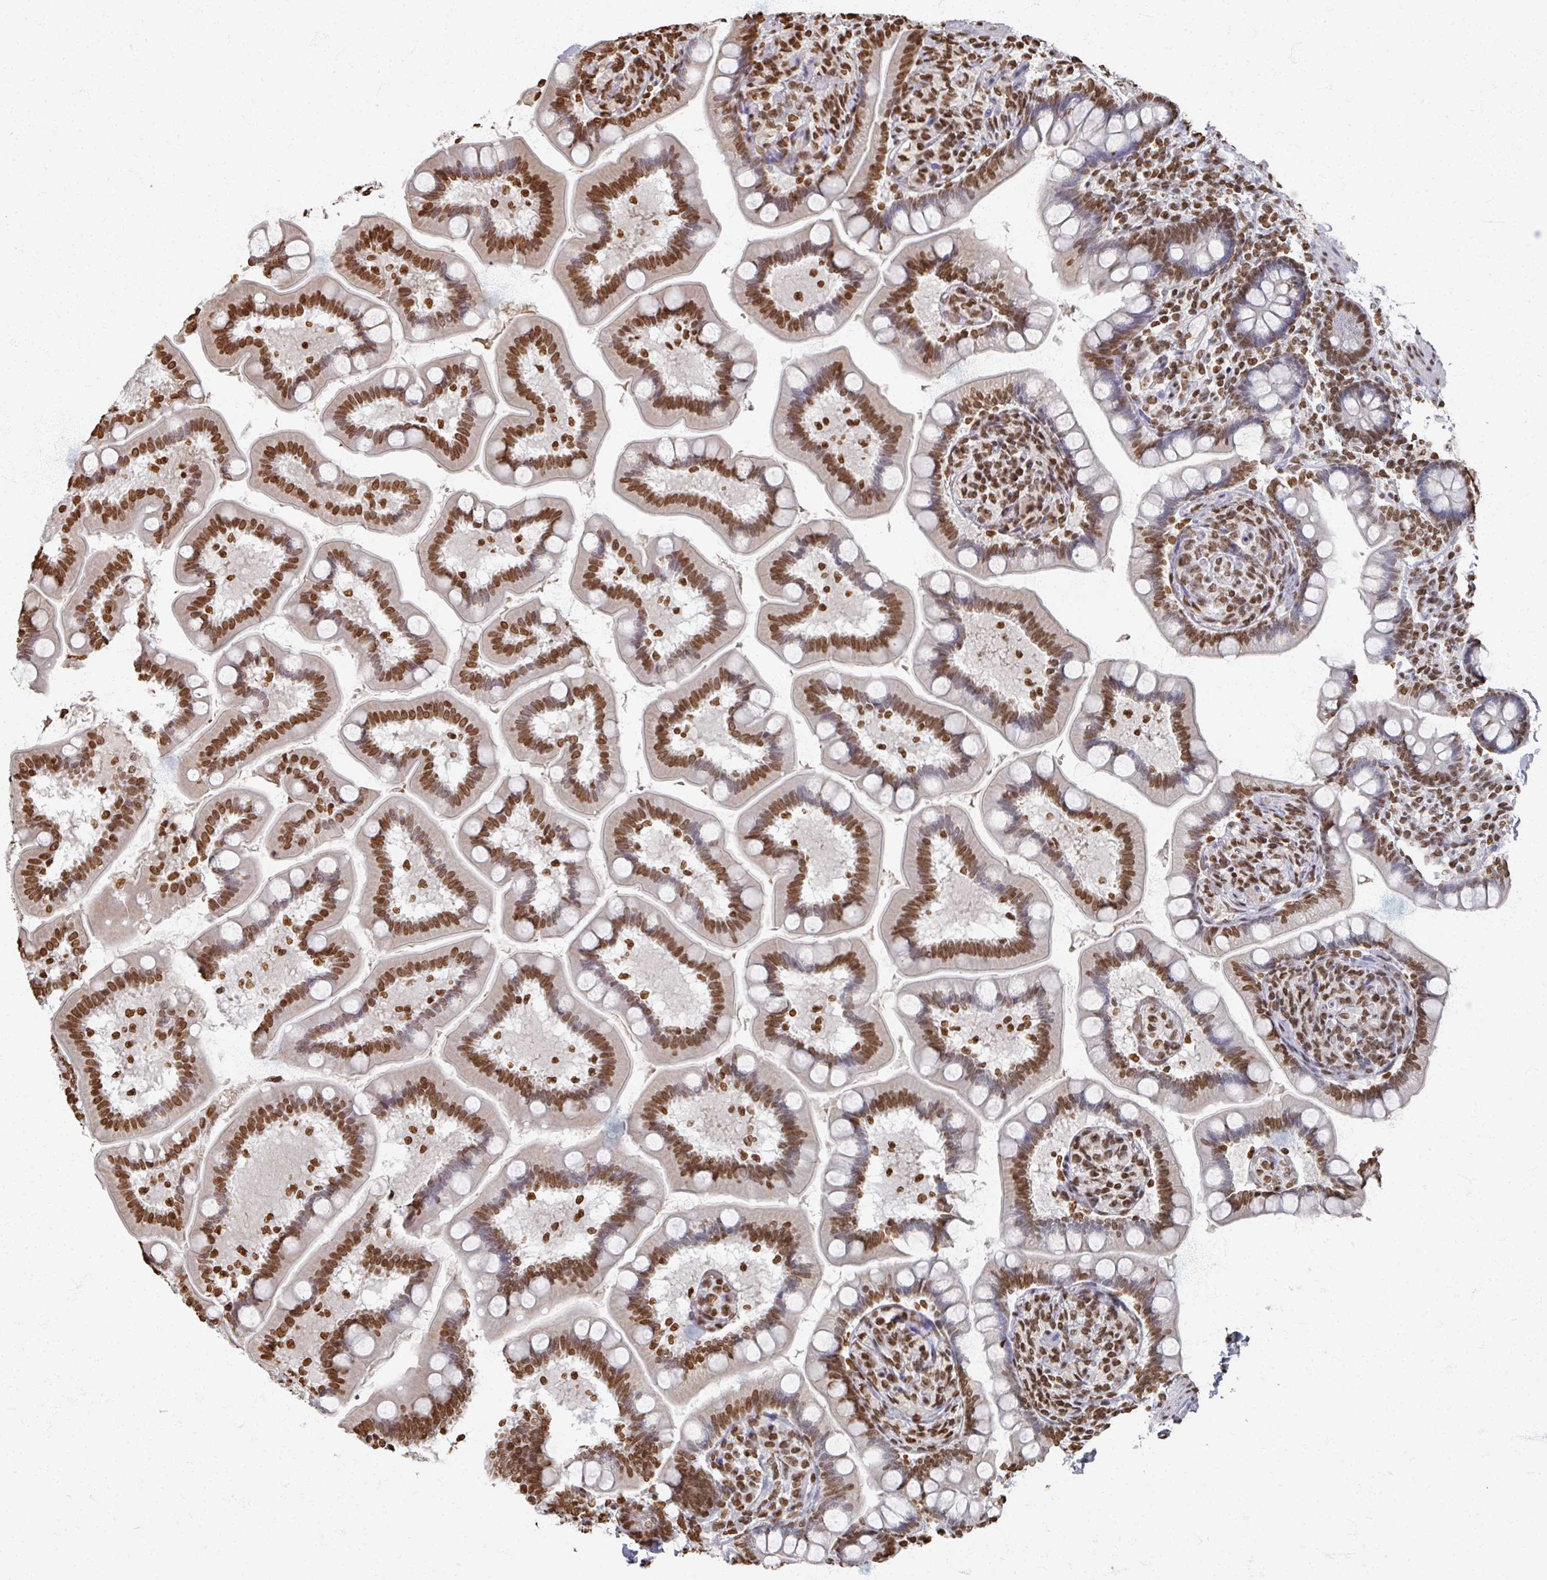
{"staining": {"intensity": "moderate", "quantity": ">75%", "location": "nuclear"}, "tissue": "small intestine", "cell_type": "Glandular cells", "image_type": "normal", "snomed": [{"axis": "morphology", "description": "Normal tissue, NOS"}, {"axis": "topography", "description": "Small intestine"}], "caption": "About >75% of glandular cells in normal small intestine demonstrate moderate nuclear protein positivity as visualized by brown immunohistochemical staining.", "gene": "DCUN1D5", "patient": {"sex": "female", "age": 64}}